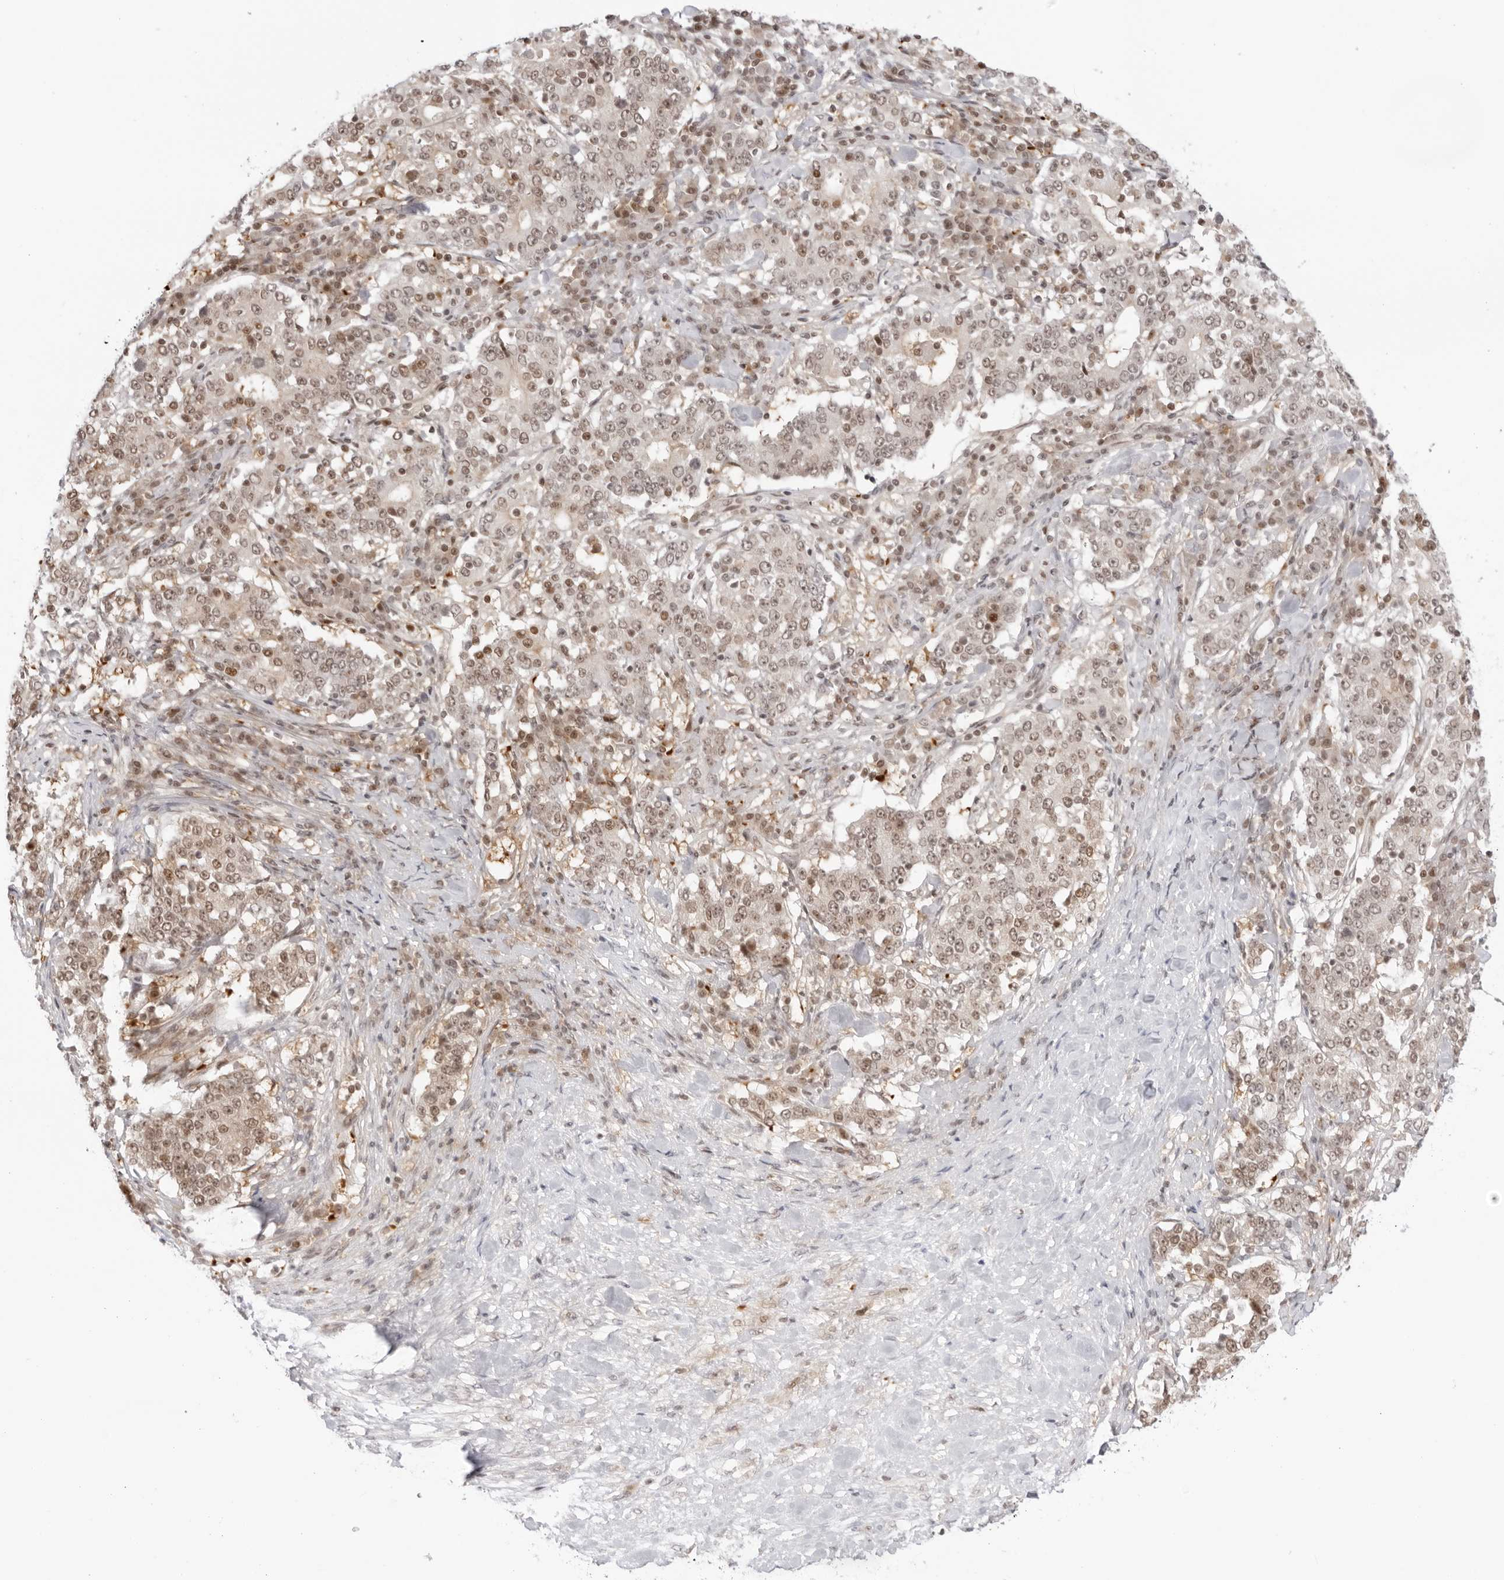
{"staining": {"intensity": "moderate", "quantity": "25%-75%", "location": "nuclear"}, "tissue": "stomach cancer", "cell_type": "Tumor cells", "image_type": "cancer", "snomed": [{"axis": "morphology", "description": "Adenocarcinoma, NOS"}, {"axis": "topography", "description": "Stomach"}], "caption": "Protein staining of stomach adenocarcinoma tissue displays moderate nuclear staining in about 25%-75% of tumor cells.", "gene": "RNF146", "patient": {"sex": "male", "age": 59}}